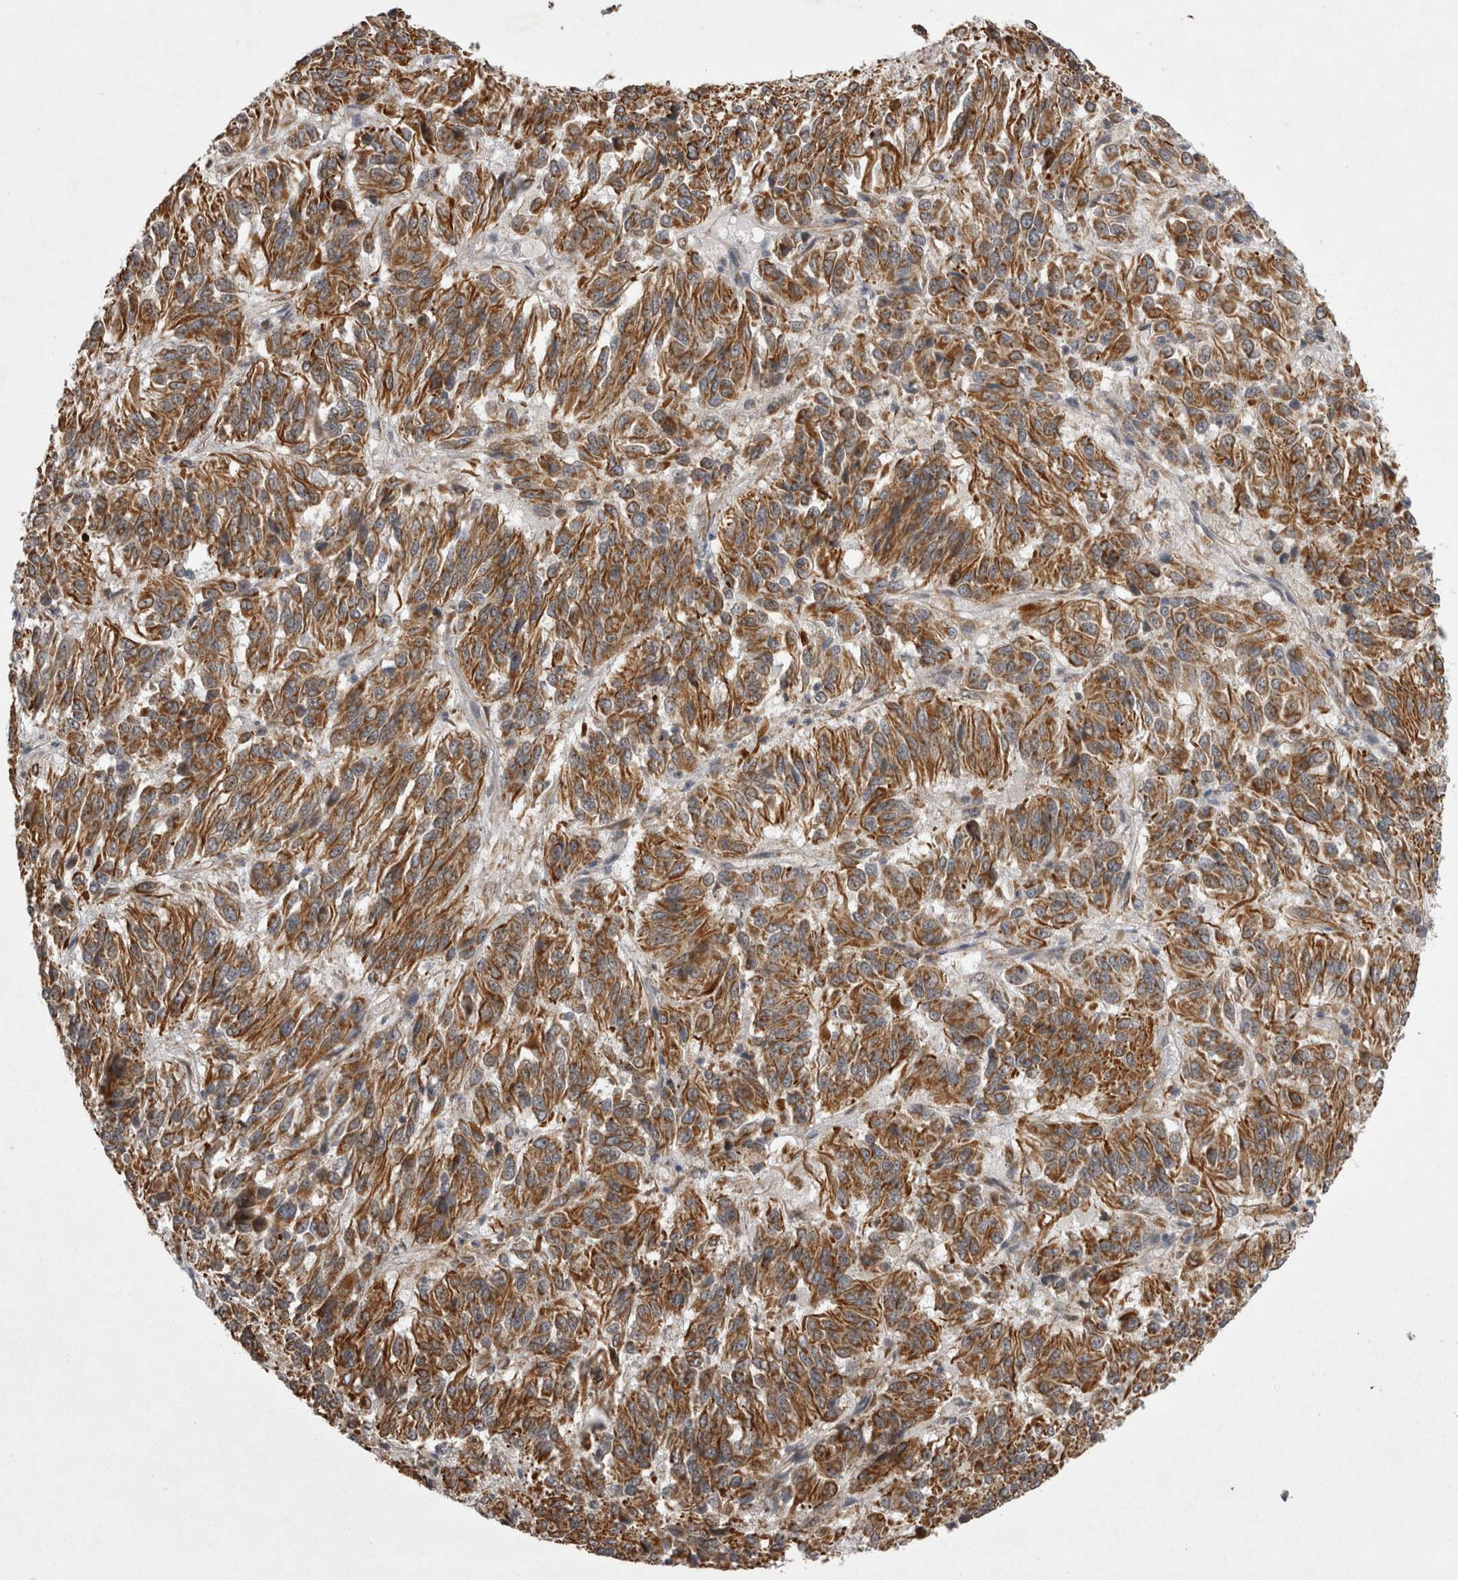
{"staining": {"intensity": "moderate", "quantity": ">75%", "location": "cytoplasmic/membranous"}, "tissue": "melanoma", "cell_type": "Tumor cells", "image_type": "cancer", "snomed": [{"axis": "morphology", "description": "Malignant melanoma, Metastatic site"}, {"axis": "topography", "description": "Lung"}], "caption": "Protein expression analysis of human melanoma reveals moderate cytoplasmic/membranous positivity in about >75% of tumor cells.", "gene": "TSPOAP1", "patient": {"sex": "male", "age": 64}}